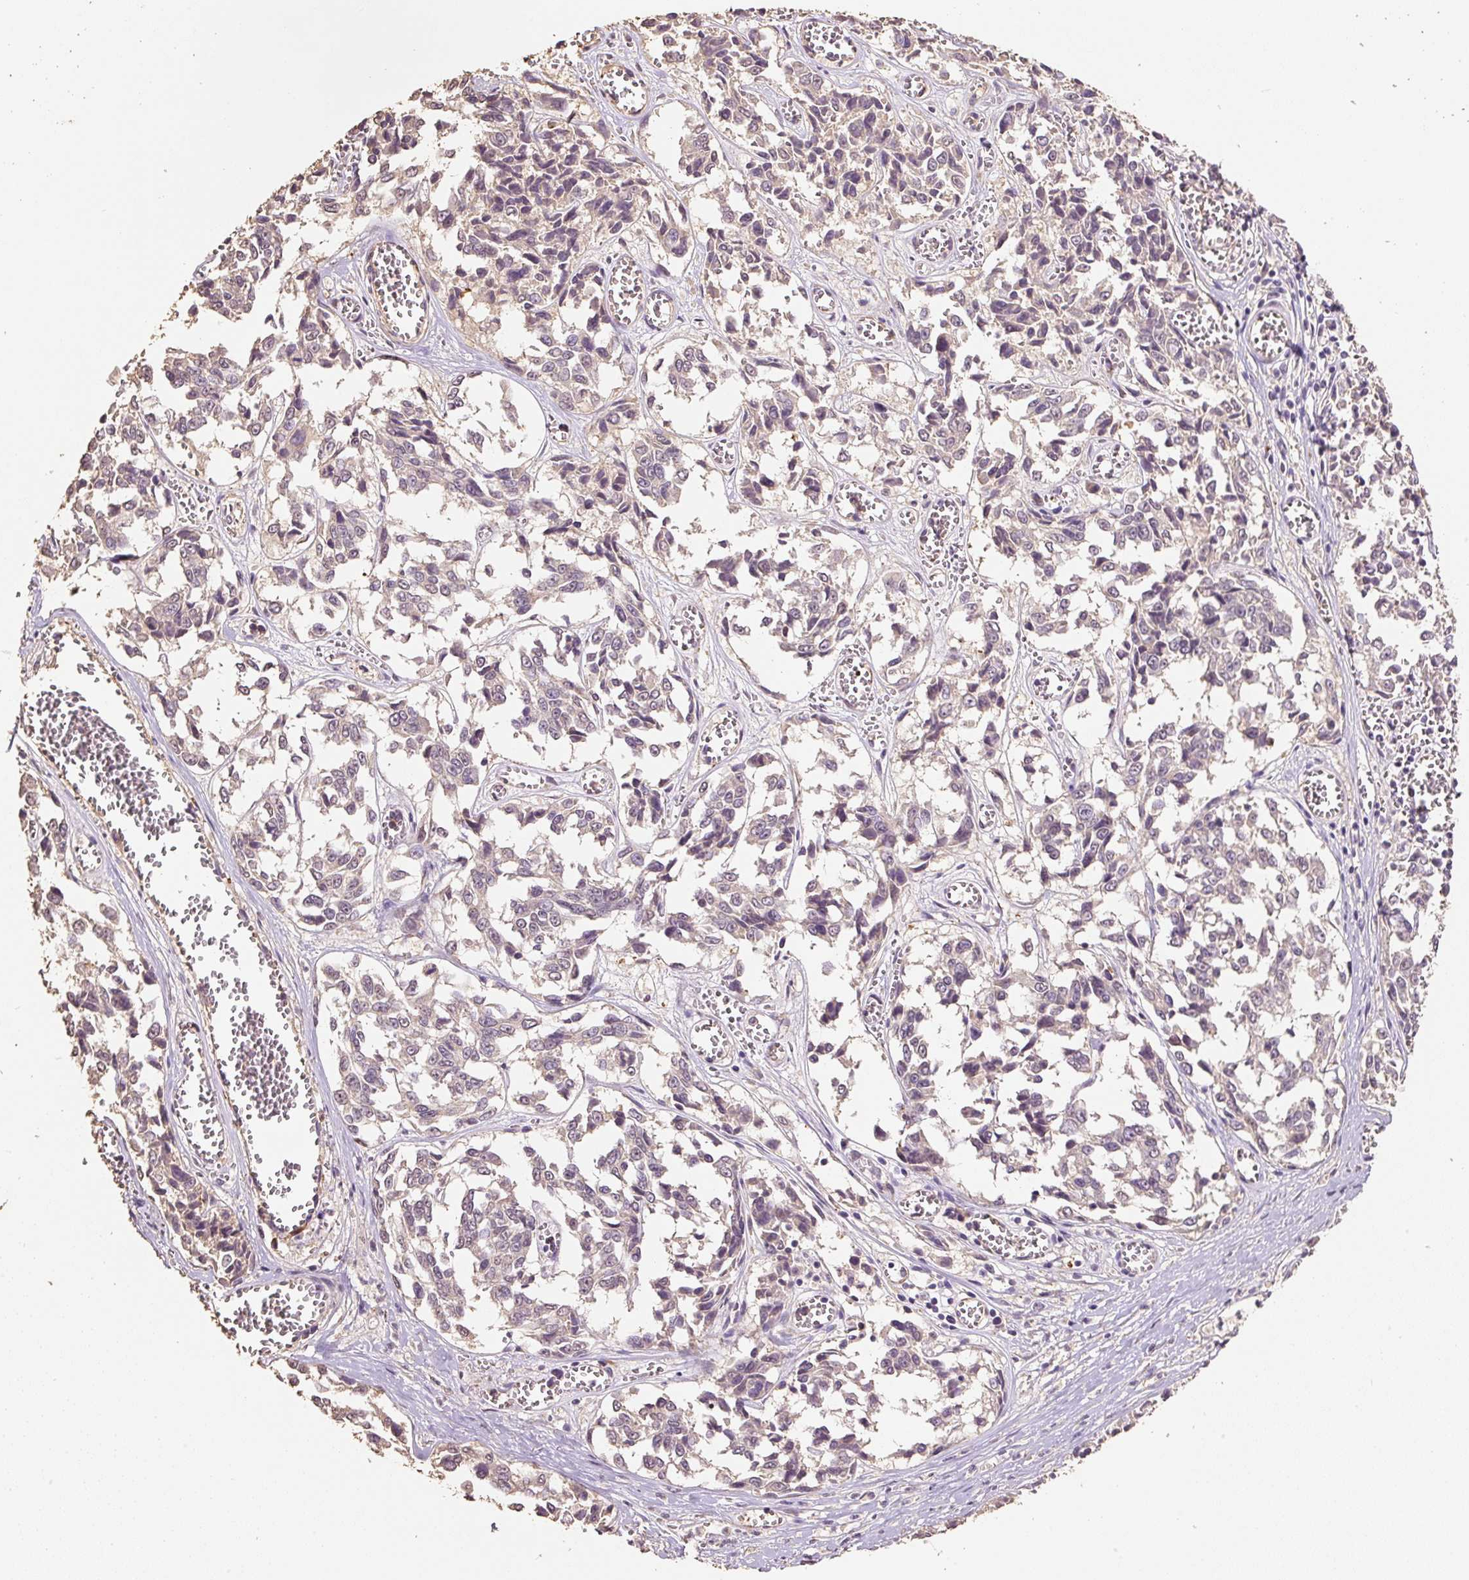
{"staining": {"intensity": "negative", "quantity": "none", "location": "none"}, "tissue": "melanoma", "cell_type": "Tumor cells", "image_type": "cancer", "snomed": [{"axis": "morphology", "description": "Malignant melanoma, NOS"}, {"axis": "topography", "description": "Skin"}], "caption": "A histopathology image of human melanoma is negative for staining in tumor cells.", "gene": "HERC2", "patient": {"sex": "female", "age": 64}}